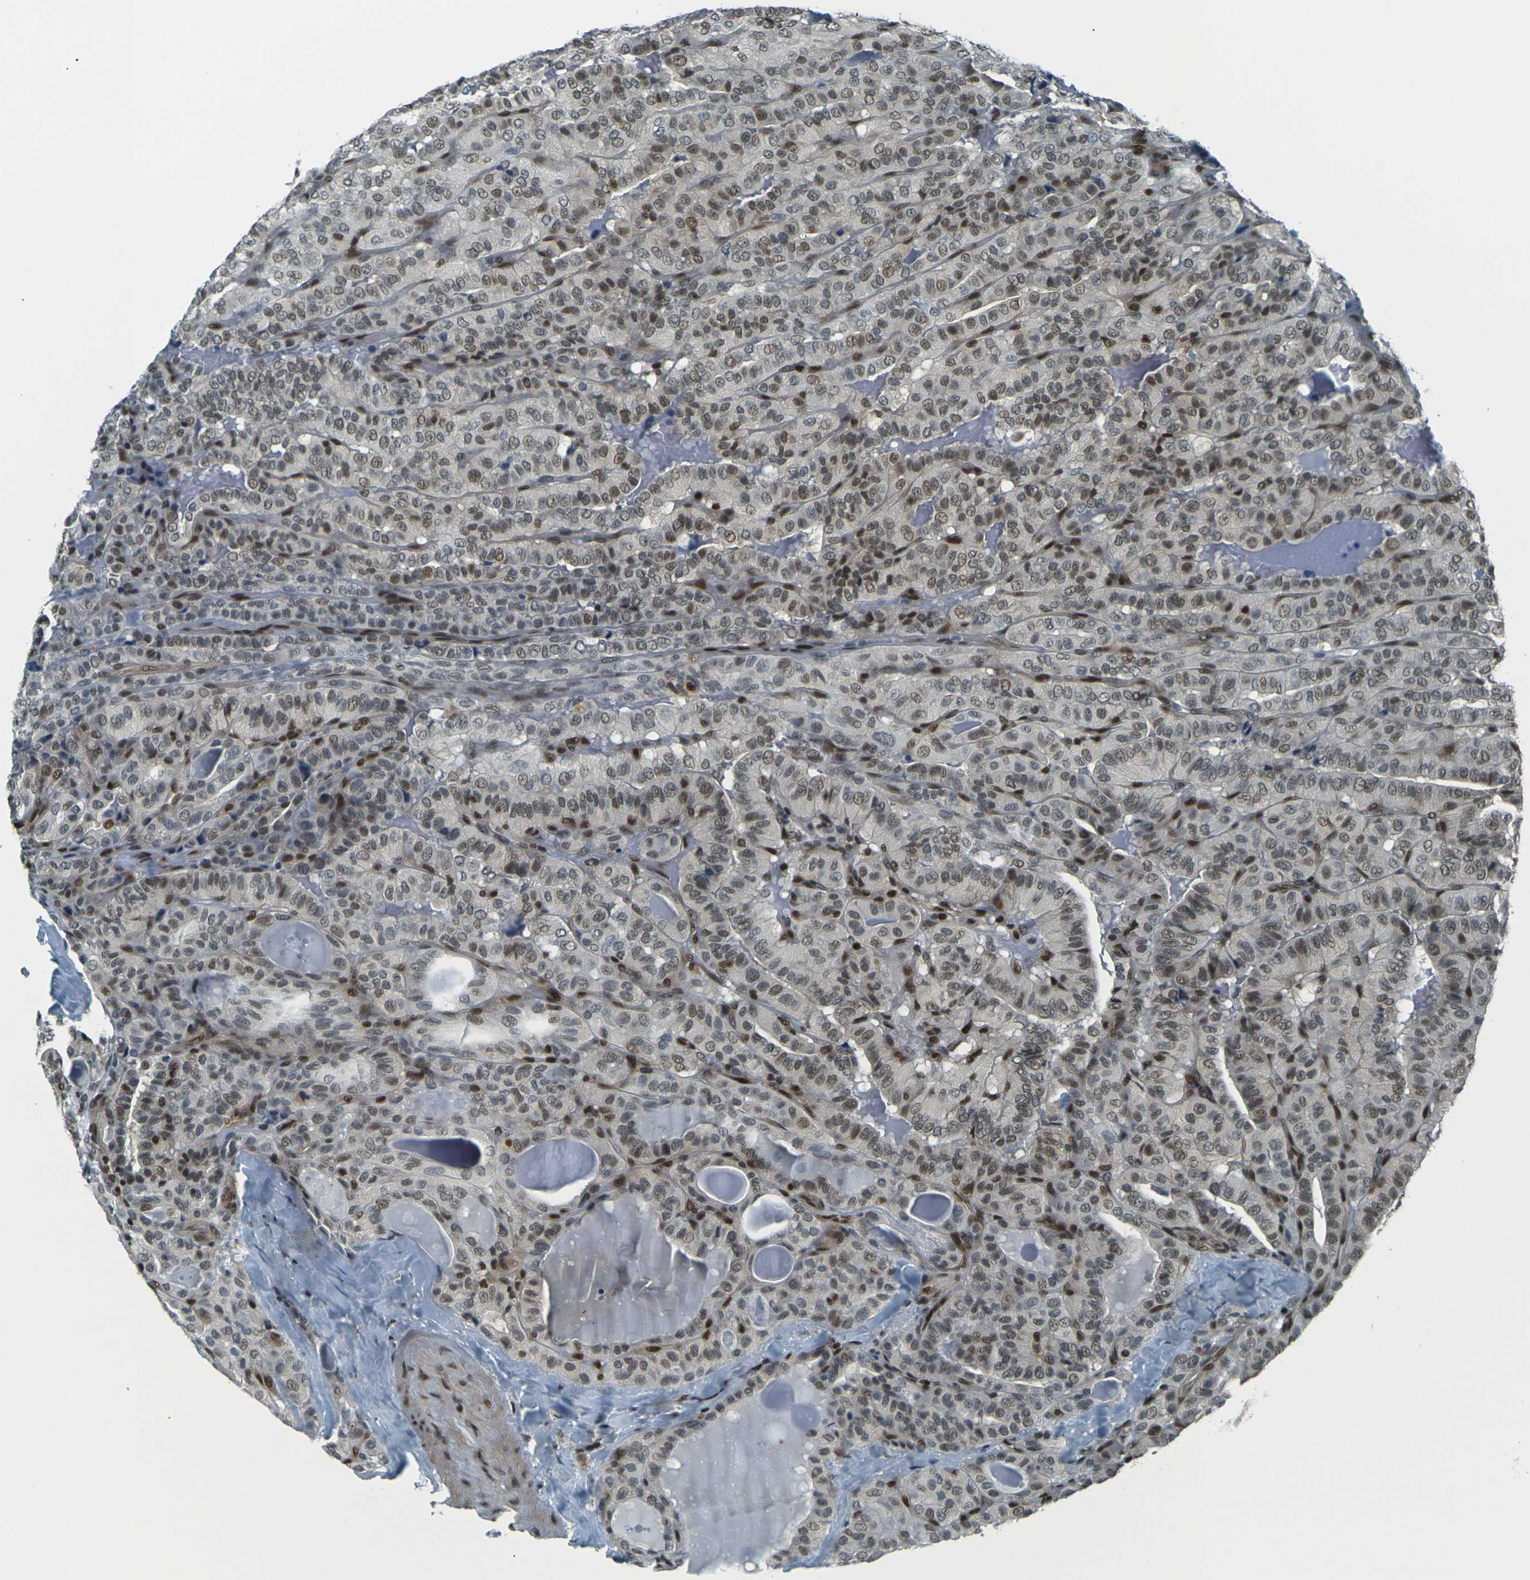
{"staining": {"intensity": "moderate", "quantity": ">75%", "location": "nuclear"}, "tissue": "thyroid cancer", "cell_type": "Tumor cells", "image_type": "cancer", "snomed": [{"axis": "morphology", "description": "Papillary adenocarcinoma, NOS"}, {"axis": "topography", "description": "Thyroid gland"}], "caption": "Immunohistochemical staining of thyroid papillary adenocarcinoma exhibits medium levels of moderate nuclear protein staining in about >75% of tumor cells.", "gene": "NHEJ1", "patient": {"sex": "male", "age": 77}}